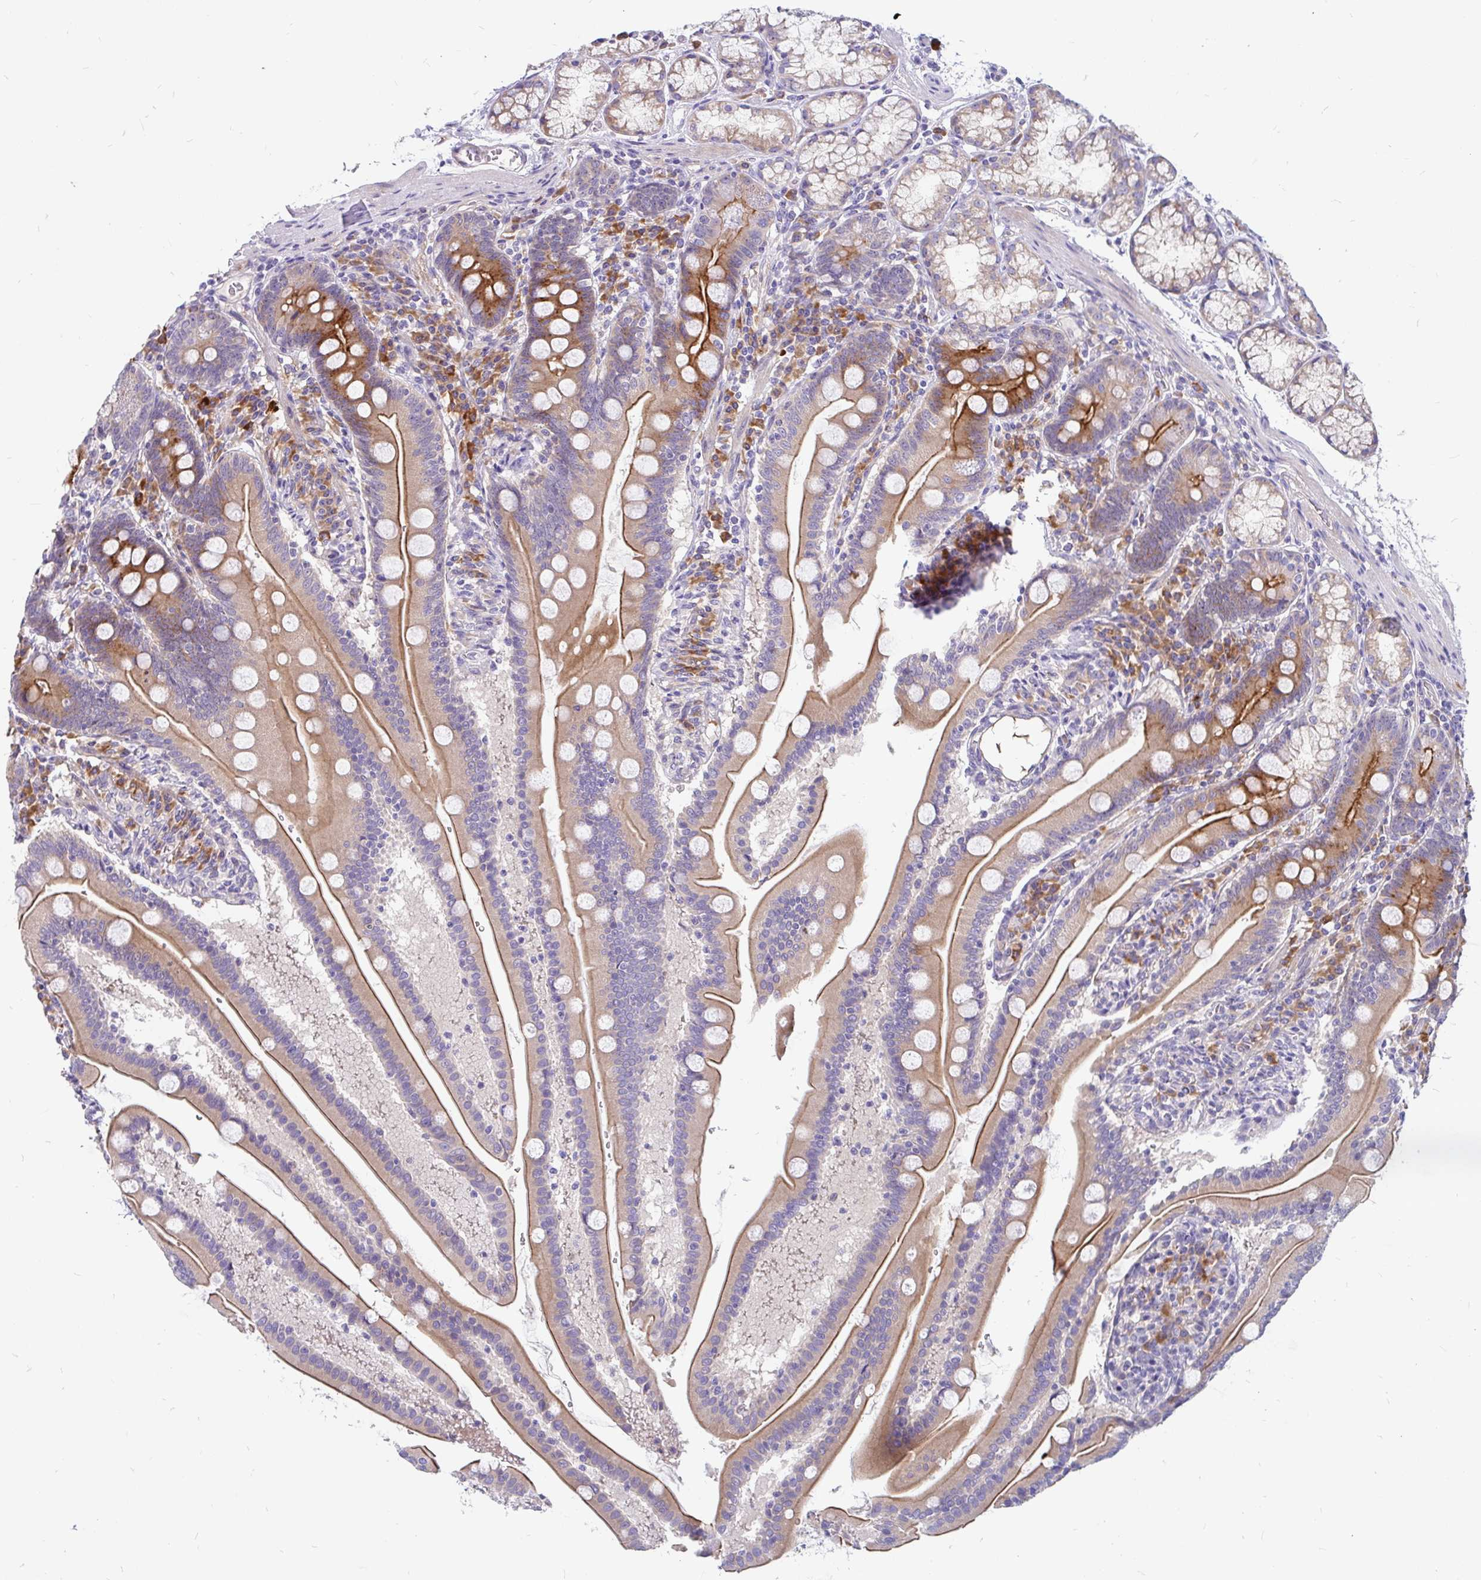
{"staining": {"intensity": "moderate", "quantity": ">75%", "location": "cytoplasmic/membranous"}, "tissue": "duodenum", "cell_type": "Glandular cells", "image_type": "normal", "snomed": [{"axis": "morphology", "description": "Normal tissue, NOS"}, {"axis": "topography", "description": "Duodenum"}], "caption": "Glandular cells display medium levels of moderate cytoplasmic/membranous expression in approximately >75% of cells in benign duodenum. The protein is stained brown, and the nuclei are stained in blue (DAB IHC with brightfield microscopy, high magnification).", "gene": "LRRC26", "patient": {"sex": "female", "age": 67}}